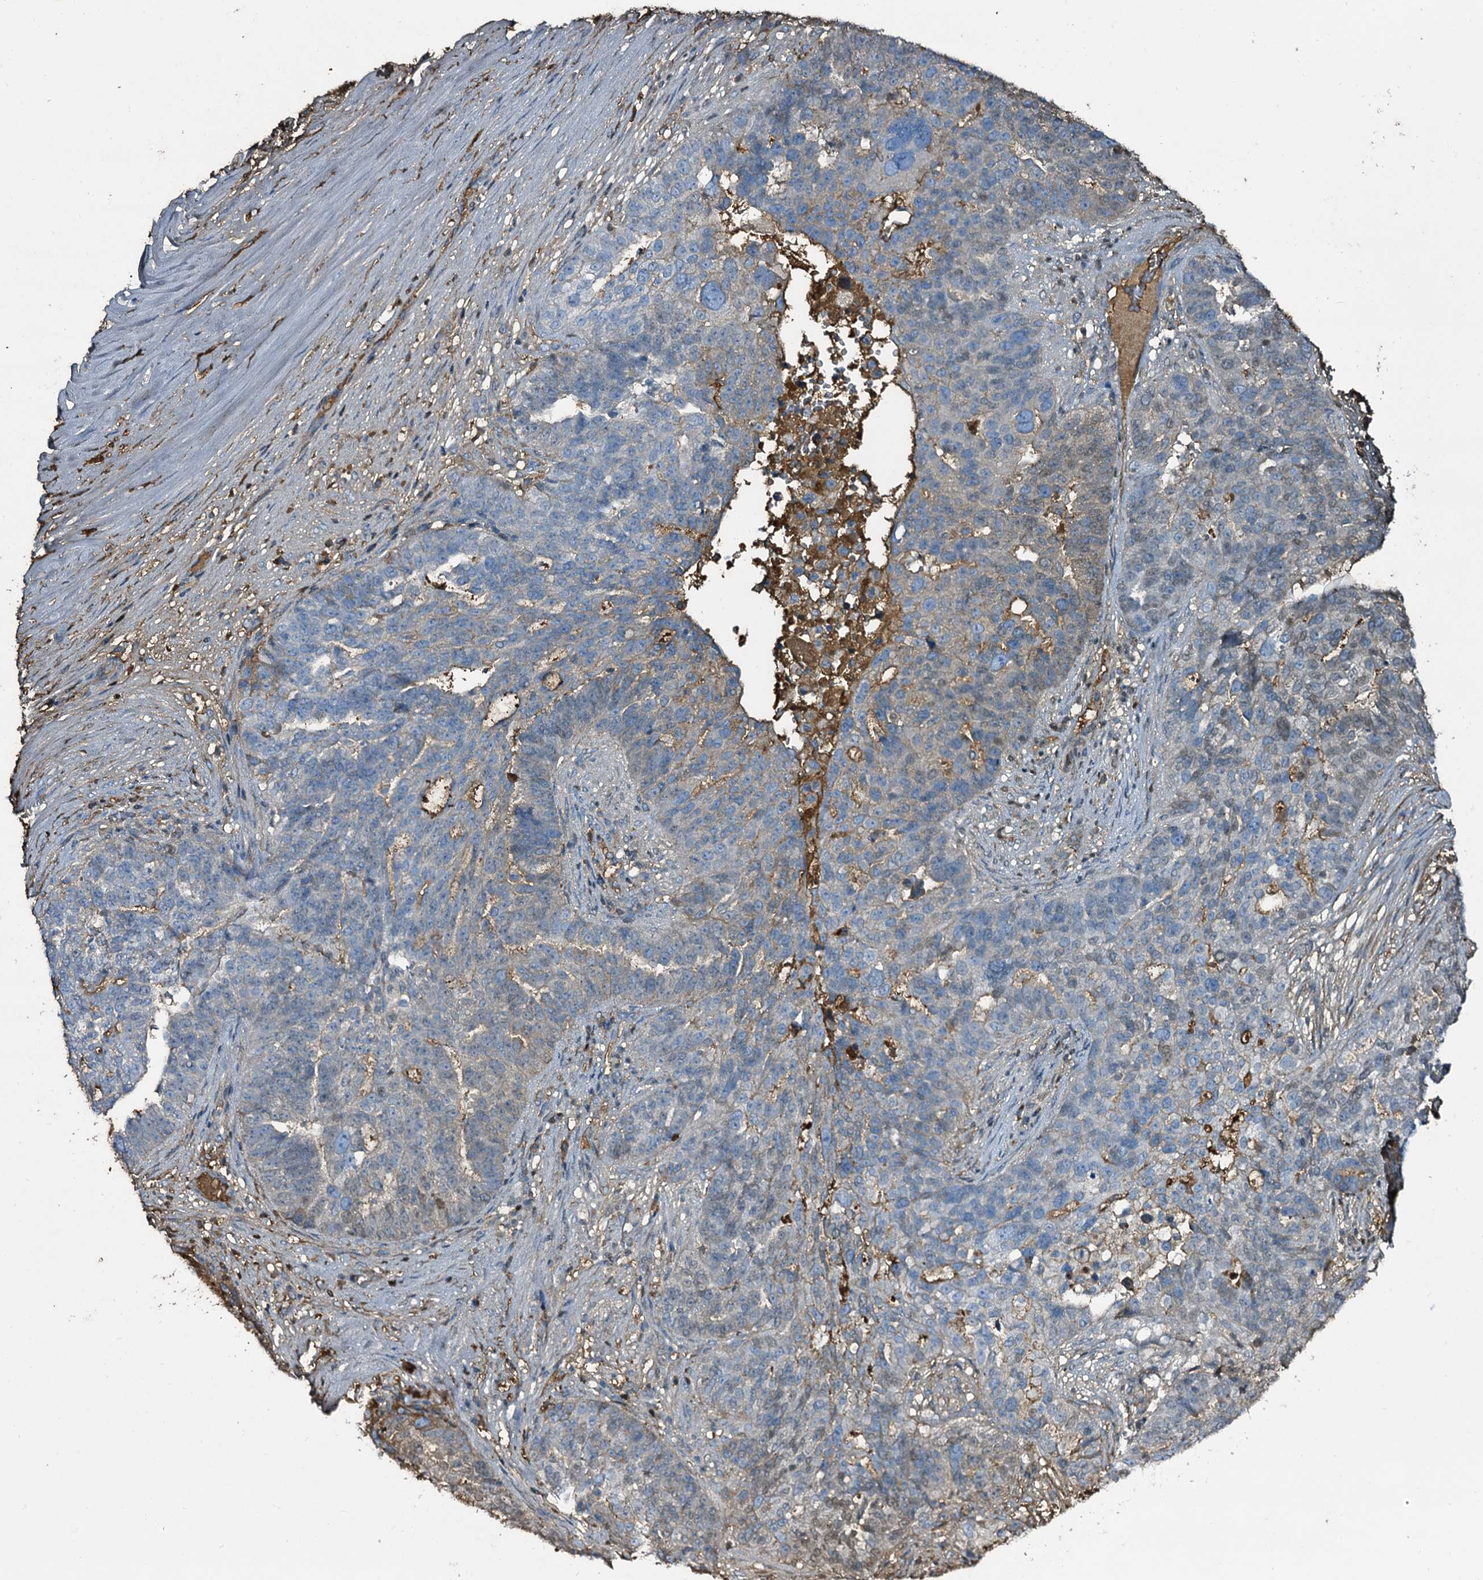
{"staining": {"intensity": "weak", "quantity": "<25%", "location": "cytoplasmic/membranous"}, "tissue": "ovarian cancer", "cell_type": "Tumor cells", "image_type": "cancer", "snomed": [{"axis": "morphology", "description": "Cystadenocarcinoma, serous, NOS"}, {"axis": "topography", "description": "Ovary"}], "caption": "IHC image of neoplastic tissue: serous cystadenocarcinoma (ovarian) stained with DAB (3,3'-diaminobenzidine) demonstrates no significant protein positivity in tumor cells.", "gene": "EDN1", "patient": {"sex": "female", "age": 59}}